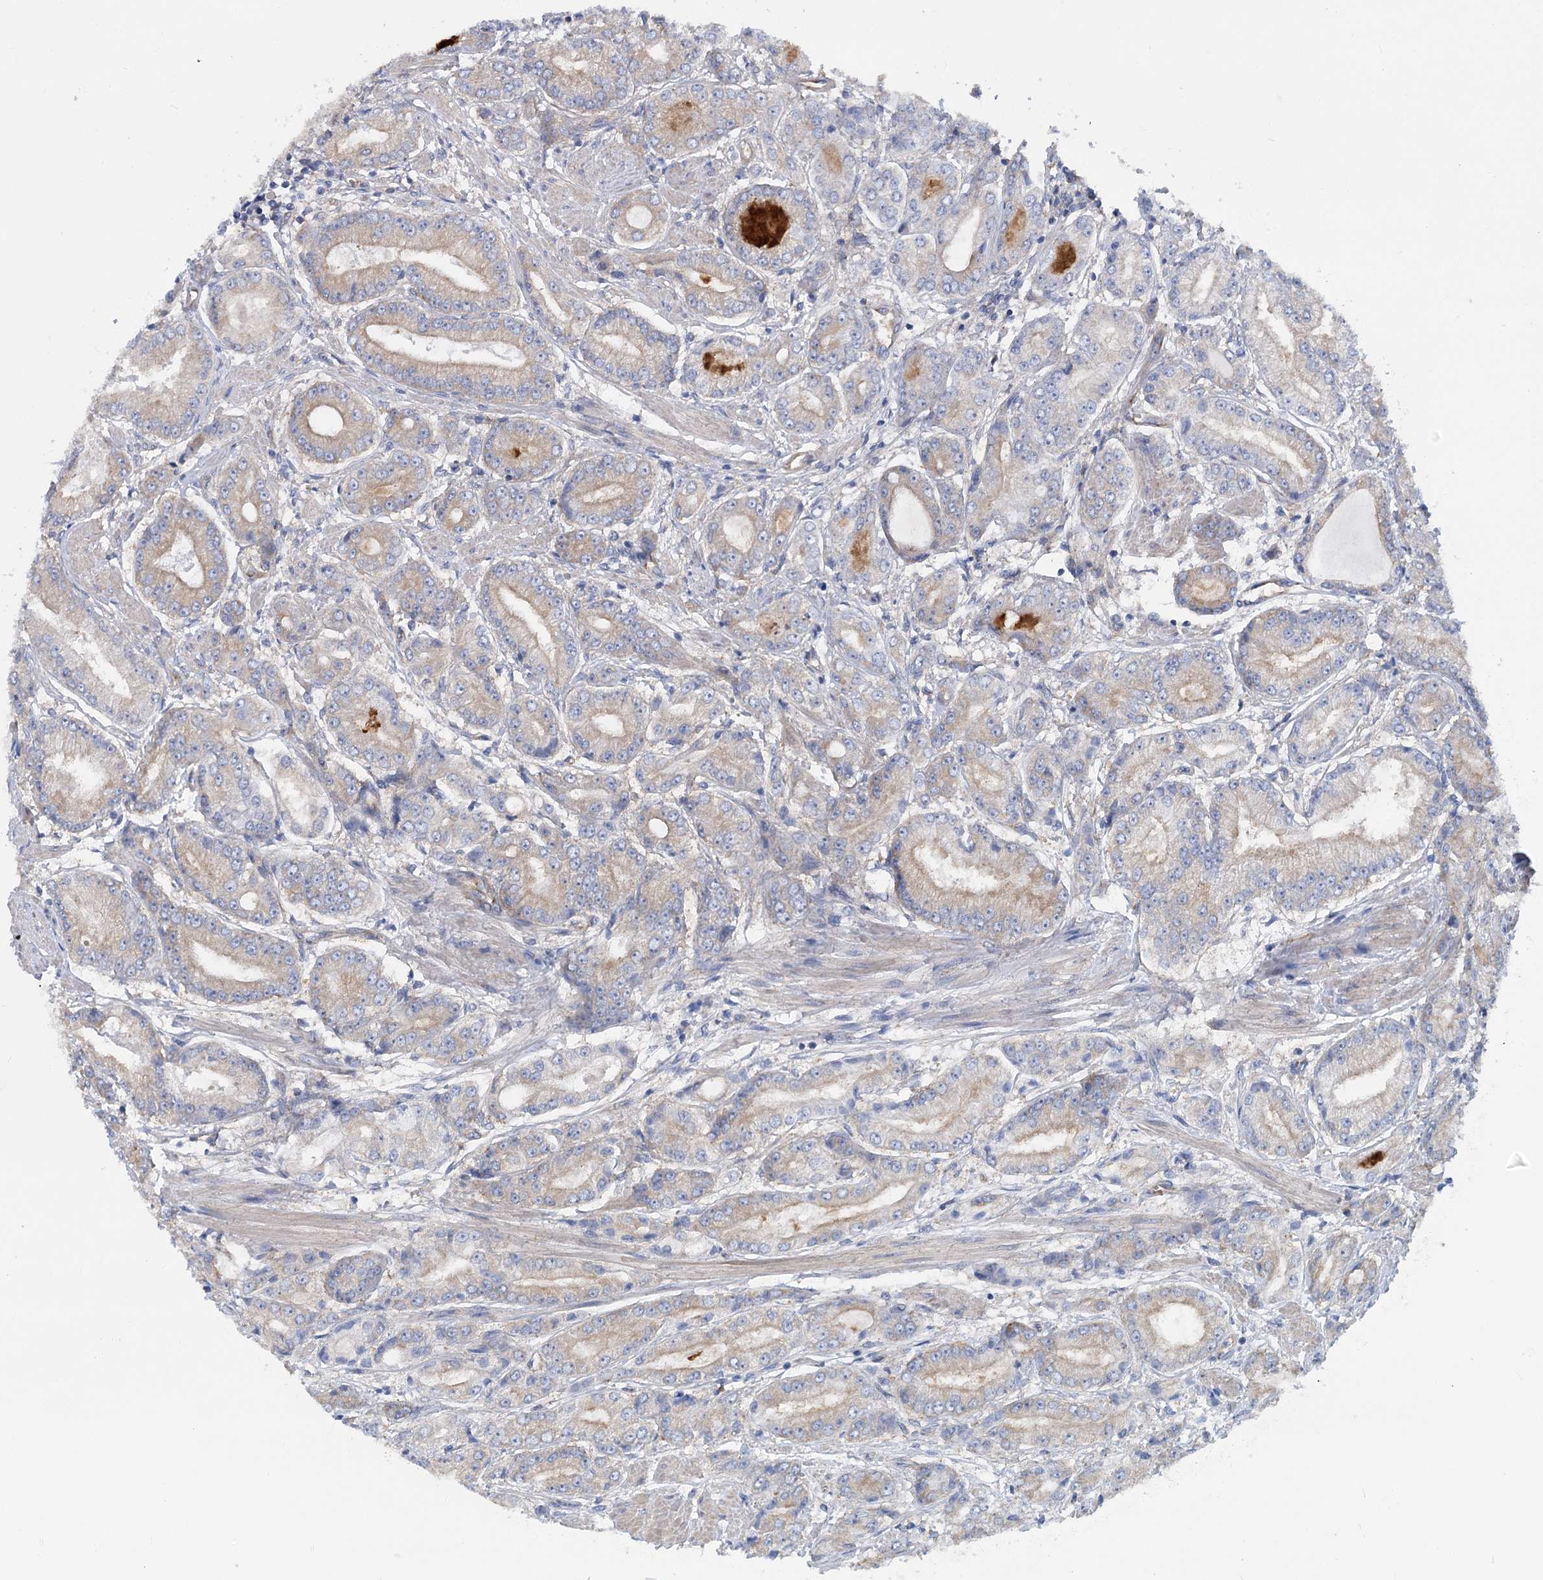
{"staining": {"intensity": "weak", "quantity": "25%-75%", "location": "cytoplasmic/membranous"}, "tissue": "prostate cancer", "cell_type": "Tumor cells", "image_type": "cancer", "snomed": [{"axis": "morphology", "description": "Adenocarcinoma, High grade"}, {"axis": "topography", "description": "Prostate"}], "caption": "Weak cytoplasmic/membranous expression for a protein is appreciated in about 25%-75% of tumor cells of prostate cancer (high-grade adenocarcinoma) using immunohistochemistry.", "gene": "SCN11A", "patient": {"sex": "male", "age": 59}}